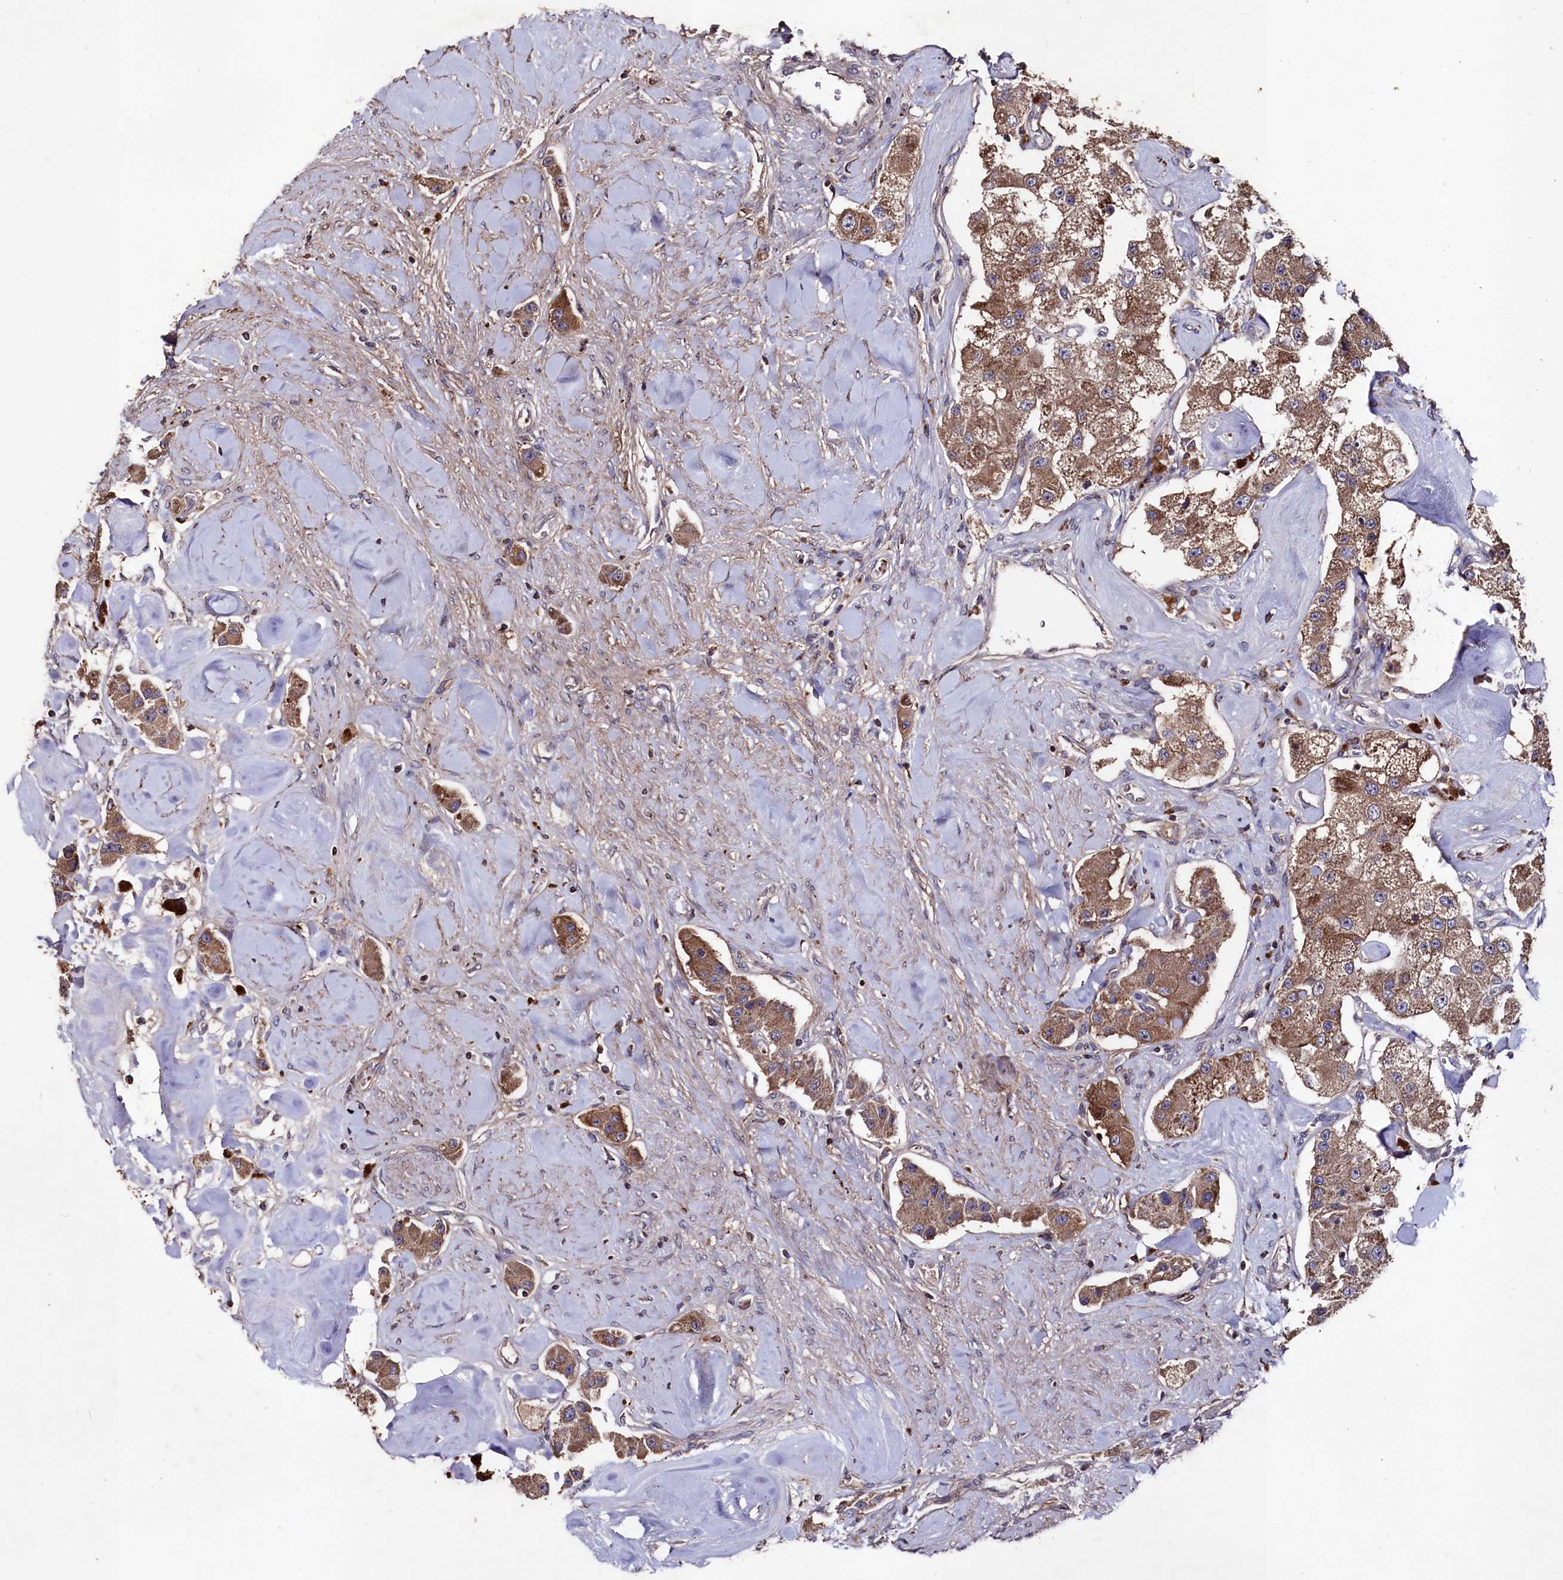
{"staining": {"intensity": "moderate", "quantity": ">75%", "location": "cytoplasmic/membranous"}, "tissue": "carcinoid", "cell_type": "Tumor cells", "image_type": "cancer", "snomed": [{"axis": "morphology", "description": "Carcinoid, malignant, NOS"}, {"axis": "topography", "description": "Pancreas"}], "caption": "The immunohistochemical stain labels moderate cytoplasmic/membranous positivity in tumor cells of carcinoid (malignant) tissue.", "gene": "MYO1H", "patient": {"sex": "male", "age": 41}}